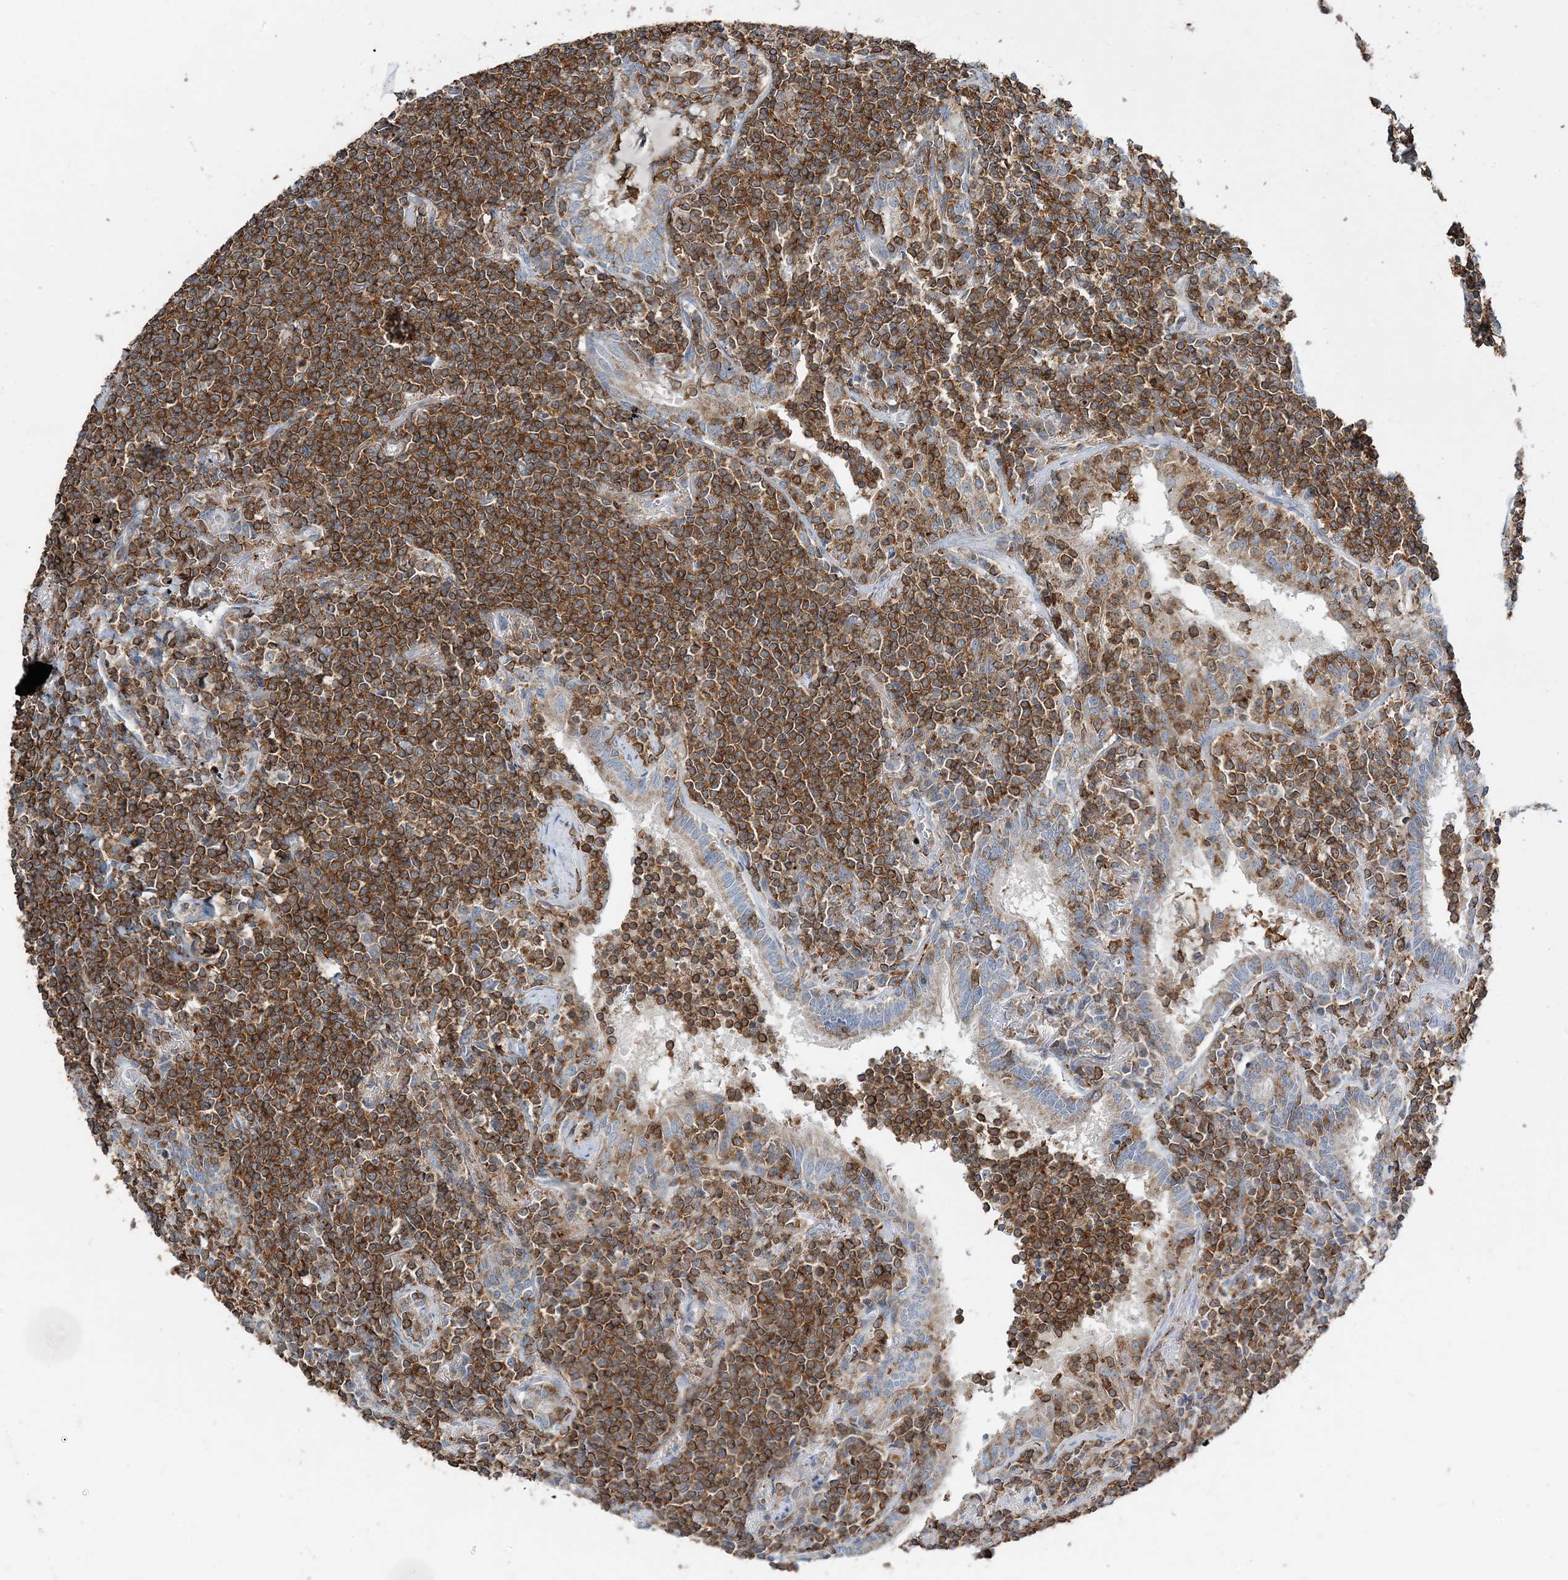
{"staining": {"intensity": "strong", "quantity": ">75%", "location": "cytoplasmic/membranous"}, "tissue": "lymphoma", "cell_type": "Tumor cells", "image_type": "cancer", "snomed": [{"axis": "morphology", "description": "Malignant lymphoma, non-Hodgkin's type, Low grade"}, {"axis": "topography", "description": "Lung"}], "caption": "Immunohistochemical staining of low-grade malignant lymphoma, non-Hodgkin's type shows high levels of strong cytoplasmic/membranous protein positivity in about >75% of tumor cells.", "gene": "TMLHE", "patient": {"sex": "female", "age": 71}}